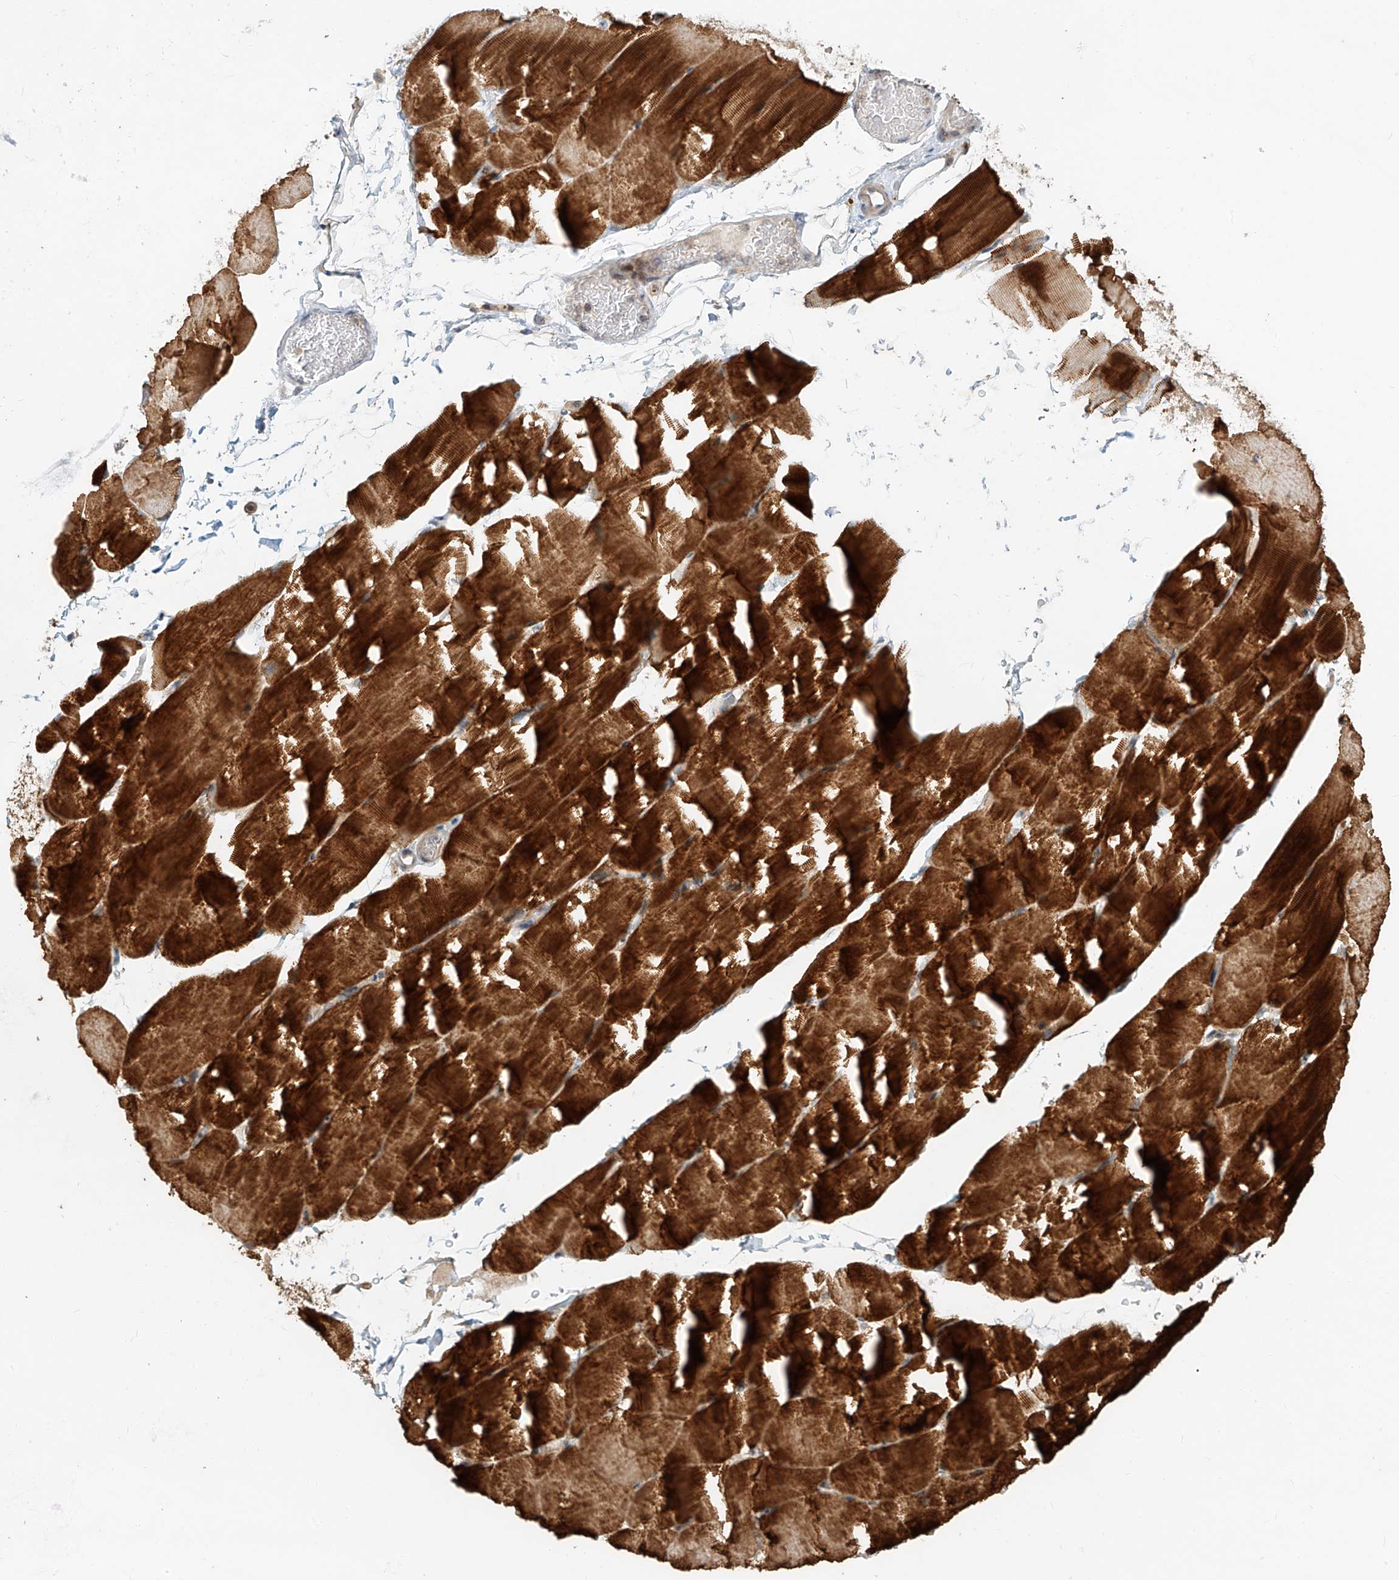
{"staining": {"intensity": "strong", "quantity": "25%-75%", "location": "cytoplasmic/membranous"}, "tissue": "skeletal muscle", "cell_type": "Myocytes", "image_type": "normal", "snomed": [{"axis": "morphology", "description": "Normal tissue, NOS"}, {"axis": "topography", "description": "Skeletal muscle"}, {"axis": "topography", "description": "Parathyroid gland"}], "caption": "DAB (3,3'-diaminobenzidine) immunohistochemical staining of benign skeletal muscle shows strong cytoplasmic/membranous protein expression in approximately 25%-75% of myocytes.", "gene": "TMEM61", "patient": {"sex": "female", "age": 37}}